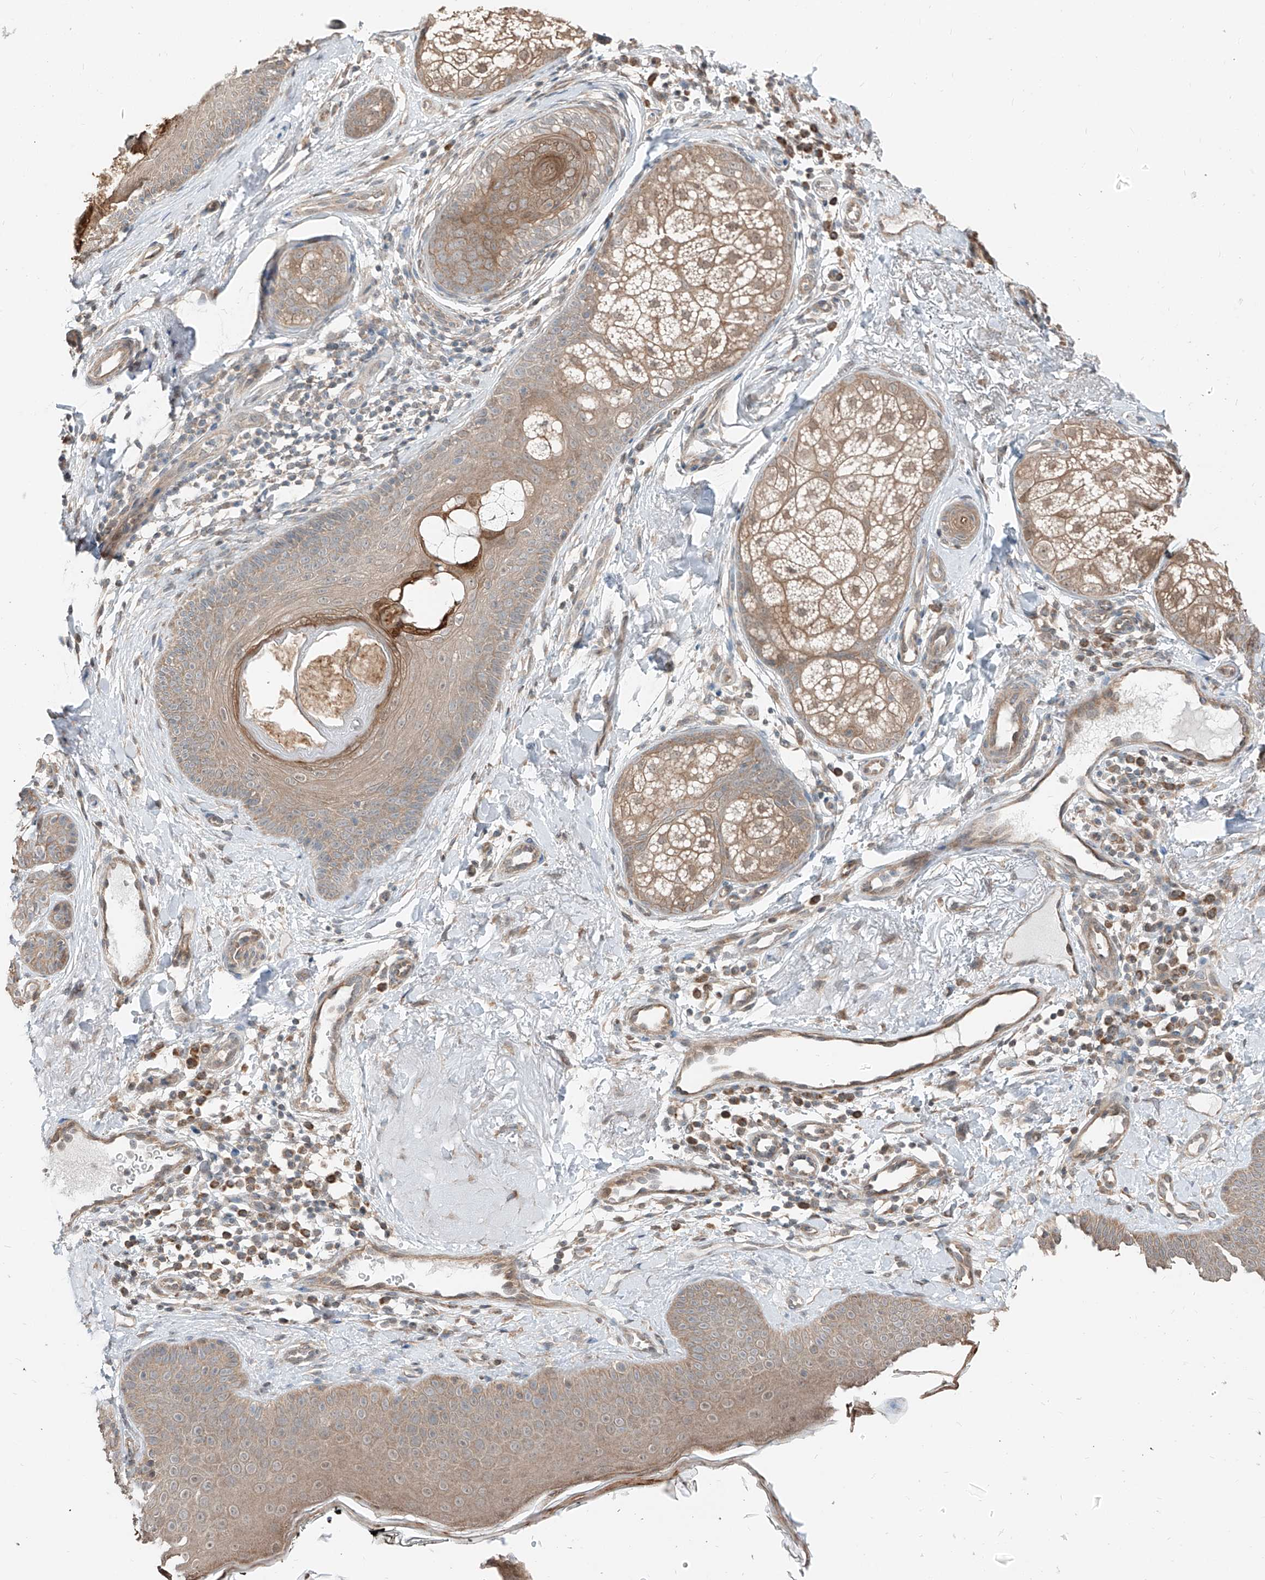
{"staining": {"intensity": "moderate", "quantity": ">75%", "location": "cytoplasmic/membranous"}, "tissue": "skin", "cell_type": "Fibroblasts", "image_type": "normal", "snomed": [{"axis": "morphology", "description": "Normal tissue, NOS"}, {"axis": "topography", "description": "Skin"}], "caption": "This micrograph displays immunohistochemistry (IHC) staining of unremarkable skin, with medium moderate cytoplasmic/membranous staining in approximately >75% of fibroblasts.", "gene": "CEP162", "patient": {"sex": "male", "age": 57}}